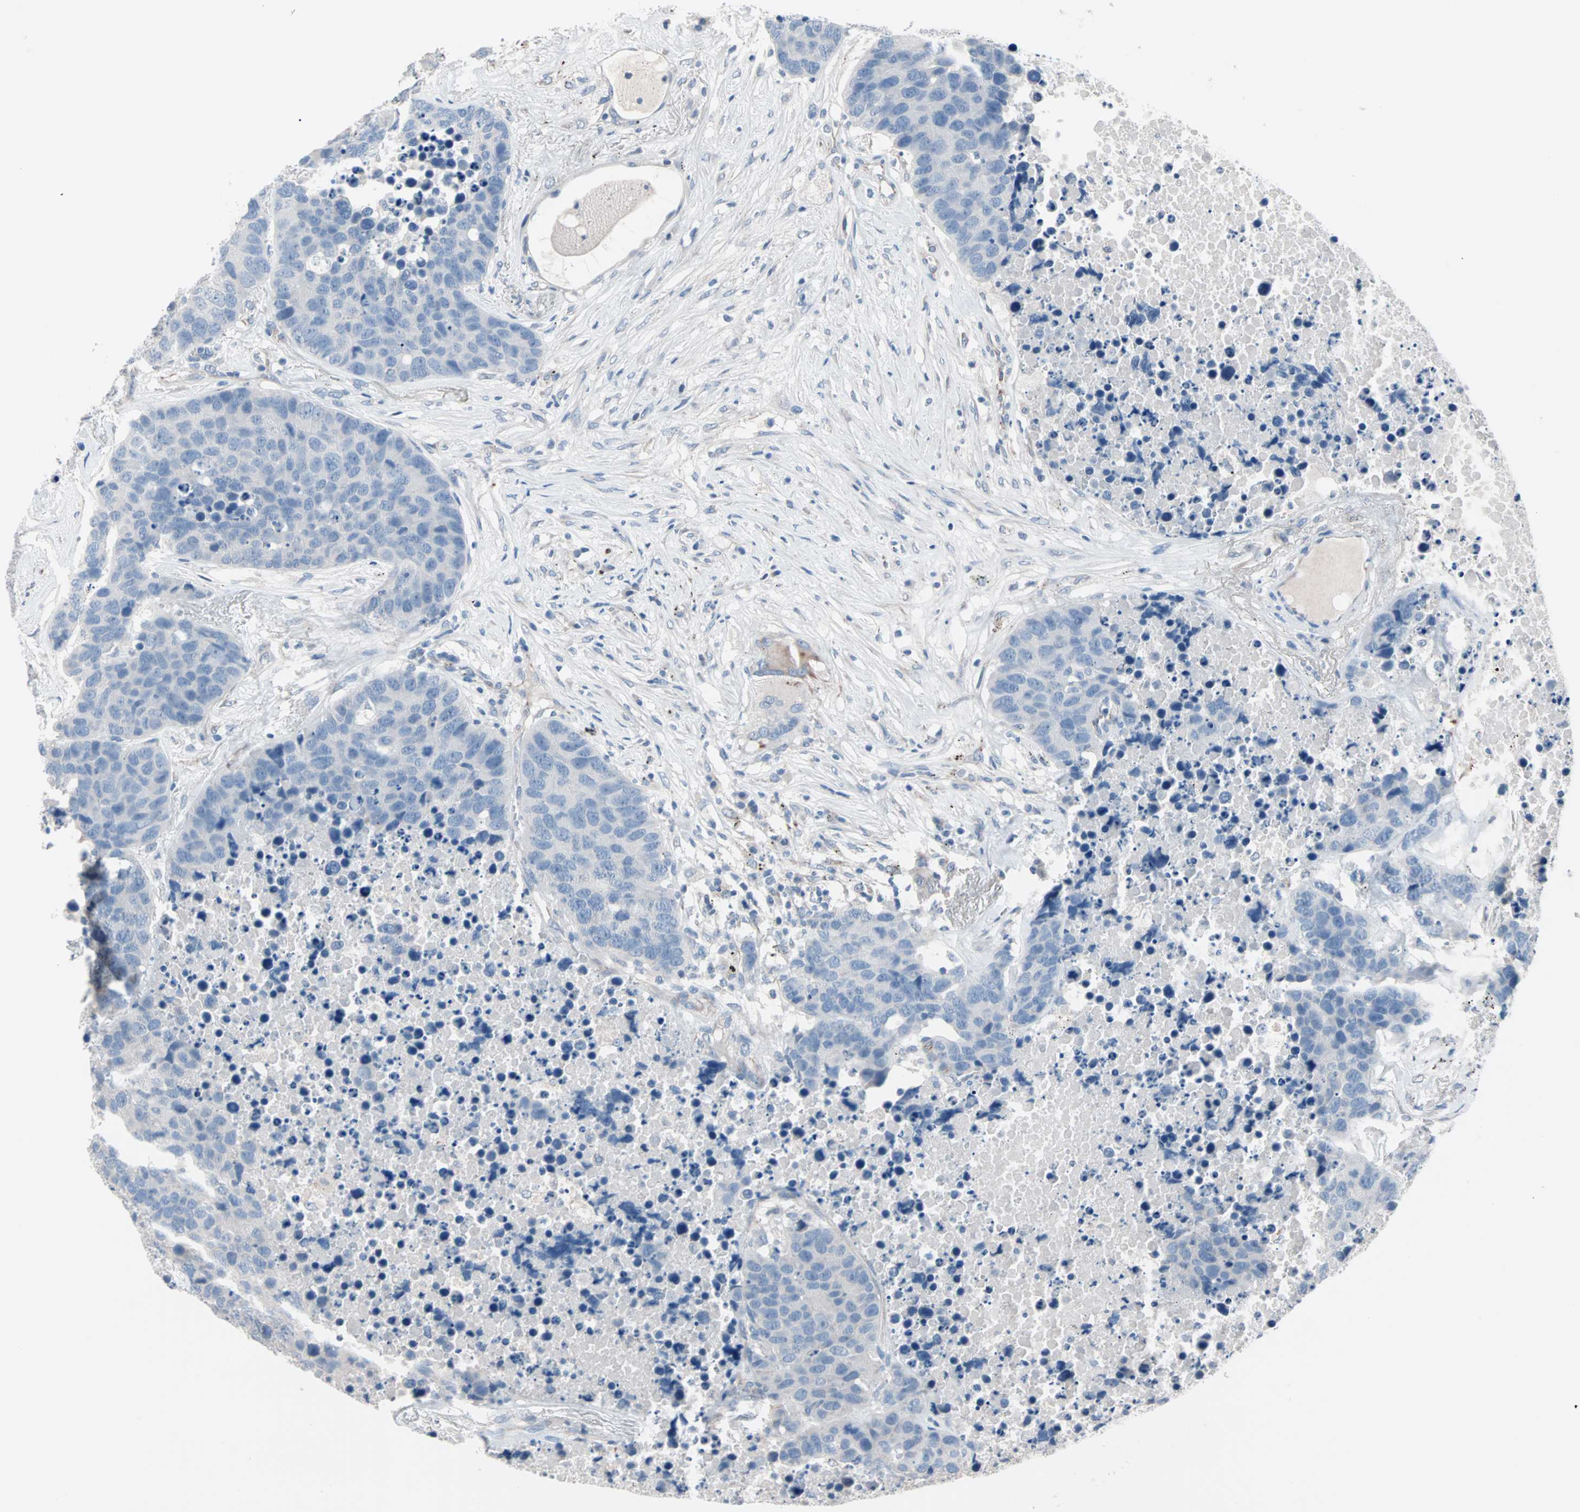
{"staining": {"intensity": "negative", "quantity": "none", "location": "none"}, "tissue": "carcinoid", "cell_type": "Tumor cells", "image_type": "cancer", "snomed": [{"axis": "morphology", "description": "Carcinoid, malignant, NOS"}, {"axis": "topography", "description": "Lung"}], "caption": "High power microscopy image of an immunohistochemistry image of malignant carcinoid, revealing no significant positivity in tumor cells.", "gene": "ULBP1", "patient": {"sex": "male", "age": 60}}